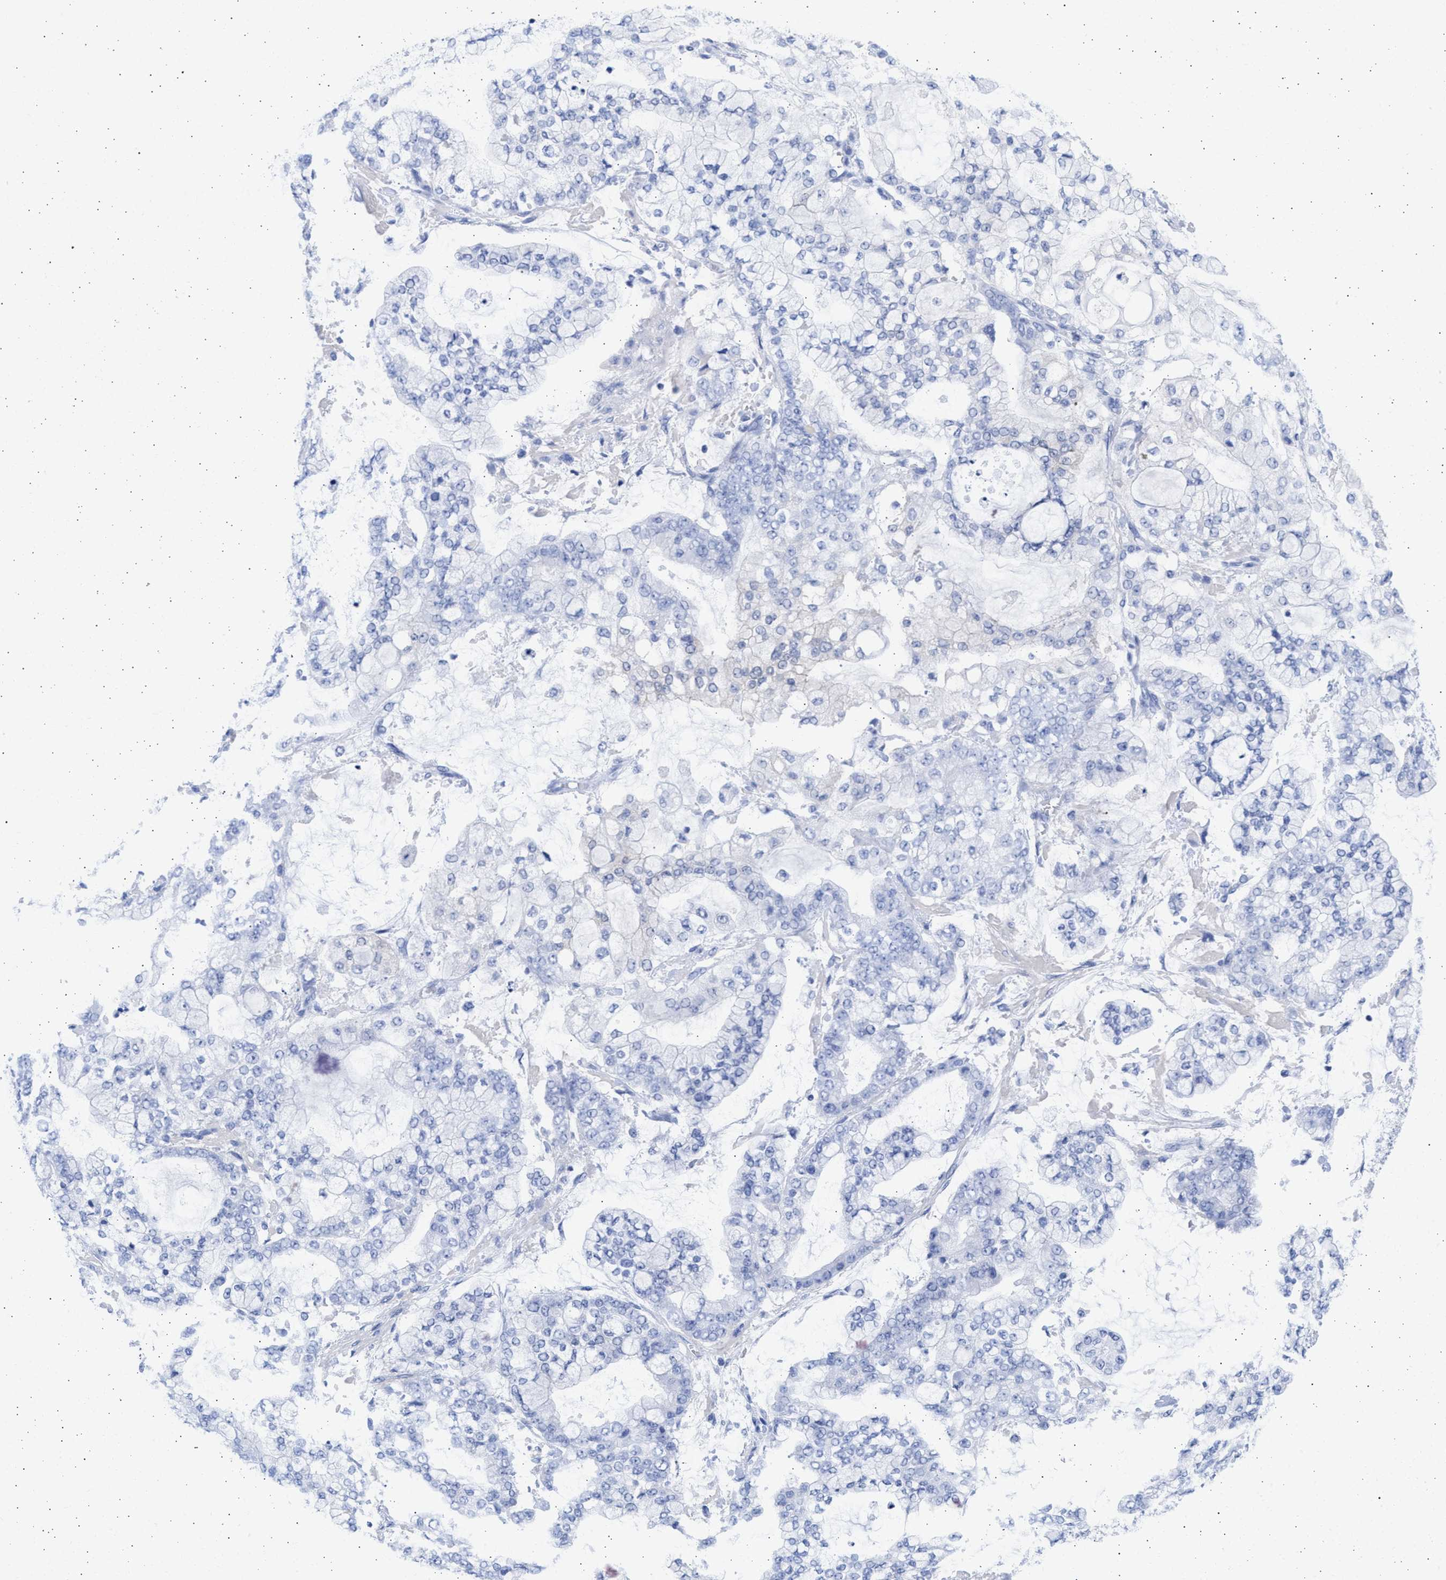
{"staining": {"intensity": "negative", "quantity": "none", "location": "none"}, "tissue": "stomach cancer", "cell_type": "Tumor cells", "image_type": "cancer", "snomed": [{"axis": "morphology", "description": "Normal tissue, NOS"}, {"axis": "morphology", "description": "Adenocarcinoma, NOS"}, {"axis": "topography", "description": "Stomach, upper"}, {"axis": "topography", "description": "Stomach"}], "caption": "Histopathology image shows no protein staining in tumor cells of adenocarcinoma (stomach) tissue. (DAB (3,3'-diaminobenzidine) immunohistochemistry with hematoxylin counter stain).", "gene": "ALDOC", "patient": {"sex": "male", "age": 76}}